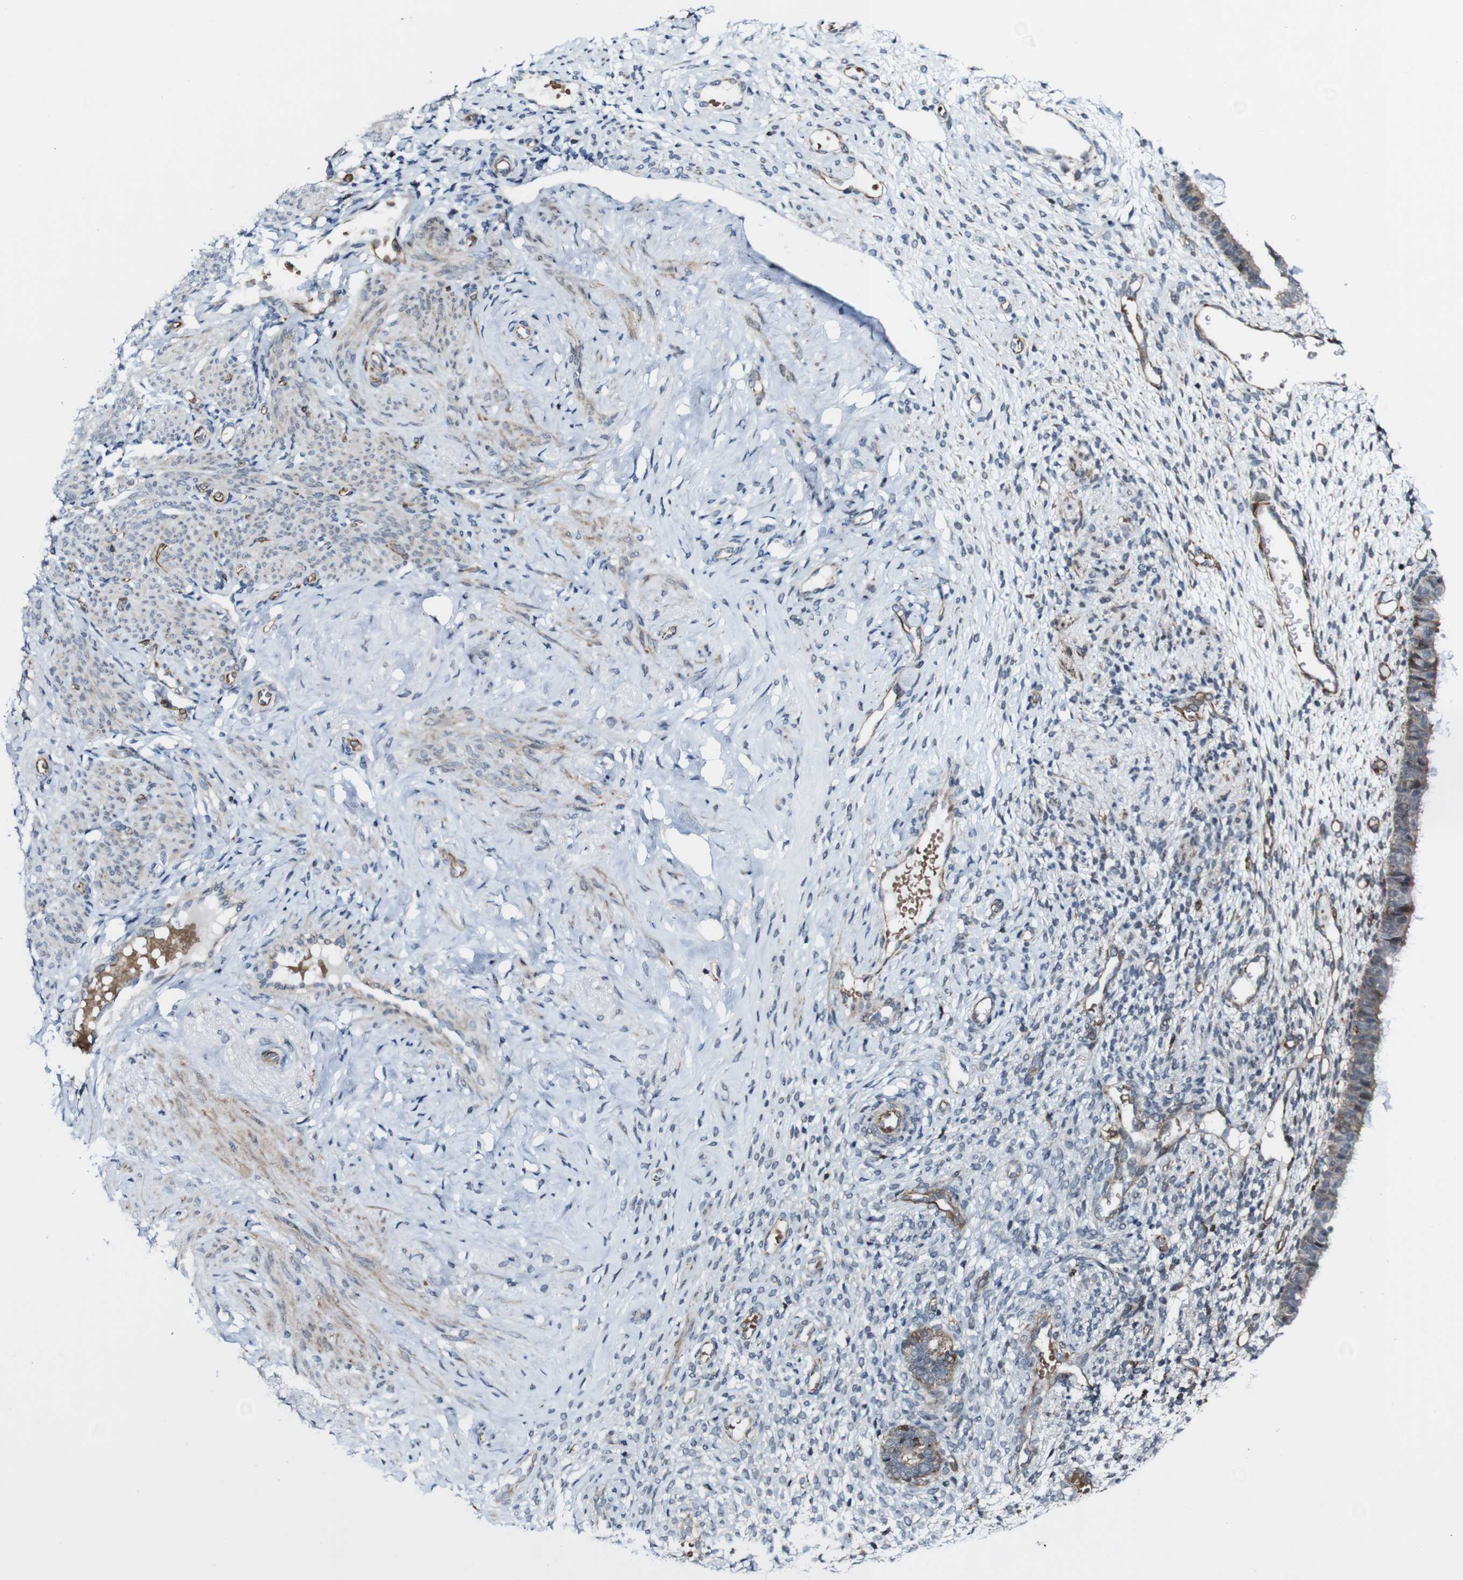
{"staining": {"intensity": "negative", "quantity": "none", "location": "none"}, "tissue": "endometrium", "cell_type": "Cells in endometrial stroma", "image_type": "normal", "snomed": [{"axis": "morphology", "description": "Normal tissue, NOS"}, {"axis": "topography", "description": "Endometrium"}], "caption": "DAB (3,3'-diaminobenzidine) immunohistochemical staining of unremarkable endometrium exhibits no significant expression in cells in endometrial stroma.", "gene": "JAK2", "patient": {"sex": "female", "age": 61}}